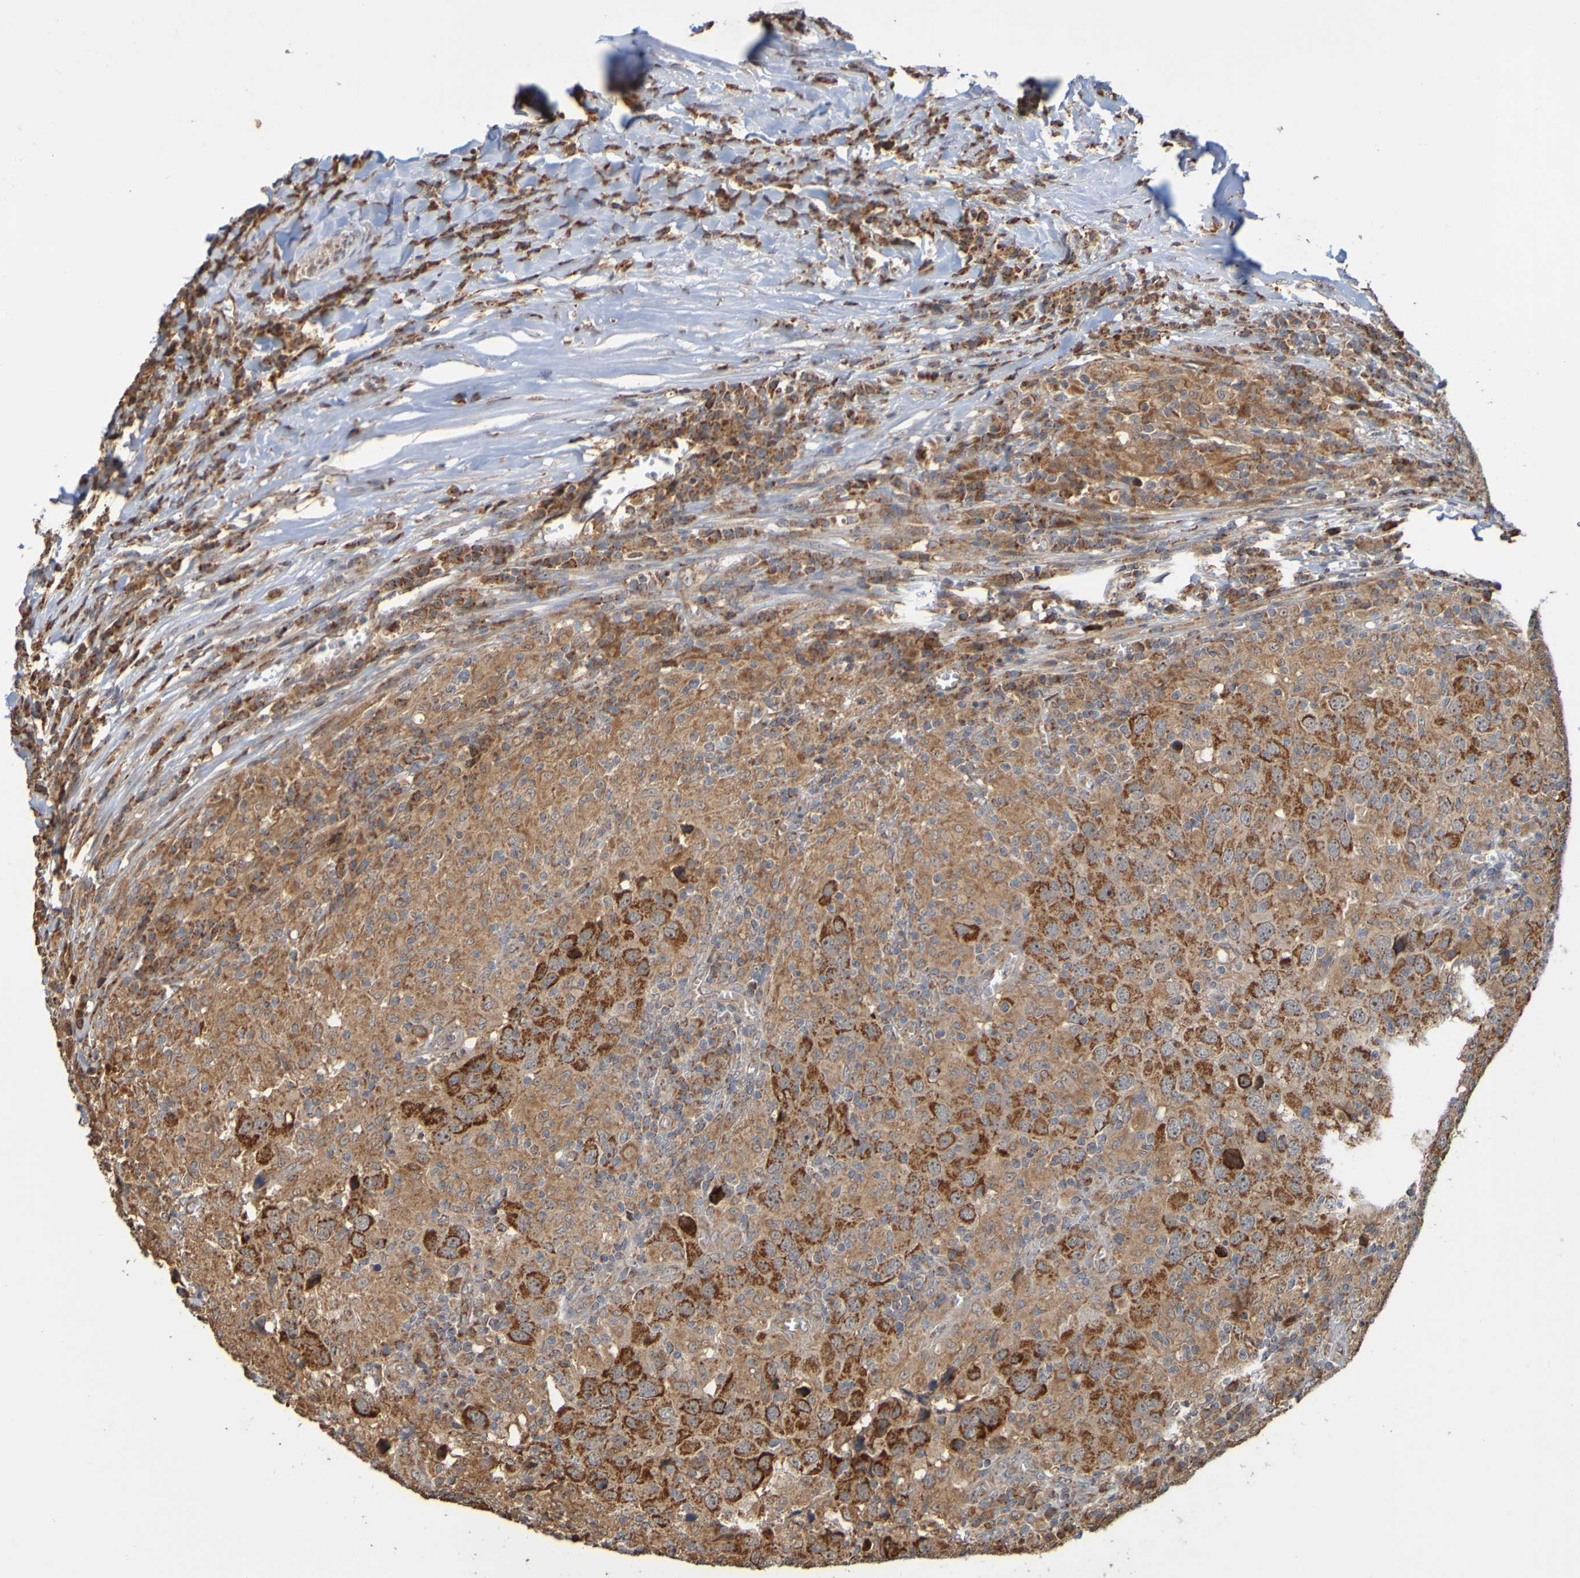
{"staining": {"intensity": "strong", "quantity": ">75%", "location": "cytoplasmic/membranous"}, "tissue": "head and neck cancer", "cell_type": "Tumor cells", "image_type": "cancer", "snomed": [{"axis": "morphology", "description": "Adenocarcinoma, NOS"}, {"axis": "topography", "description": "Salivary gland"}, {"axis": "topography", "description": "Head-Neck"}], "caption": "Strong cytoplasmic/membranous protein staining is seen in approximately >75% of tumor cells in head and neck cancer (adenocarcinoma).", "gene": "TMBIM1", "patient": {"sex": "female", "age": 65}}